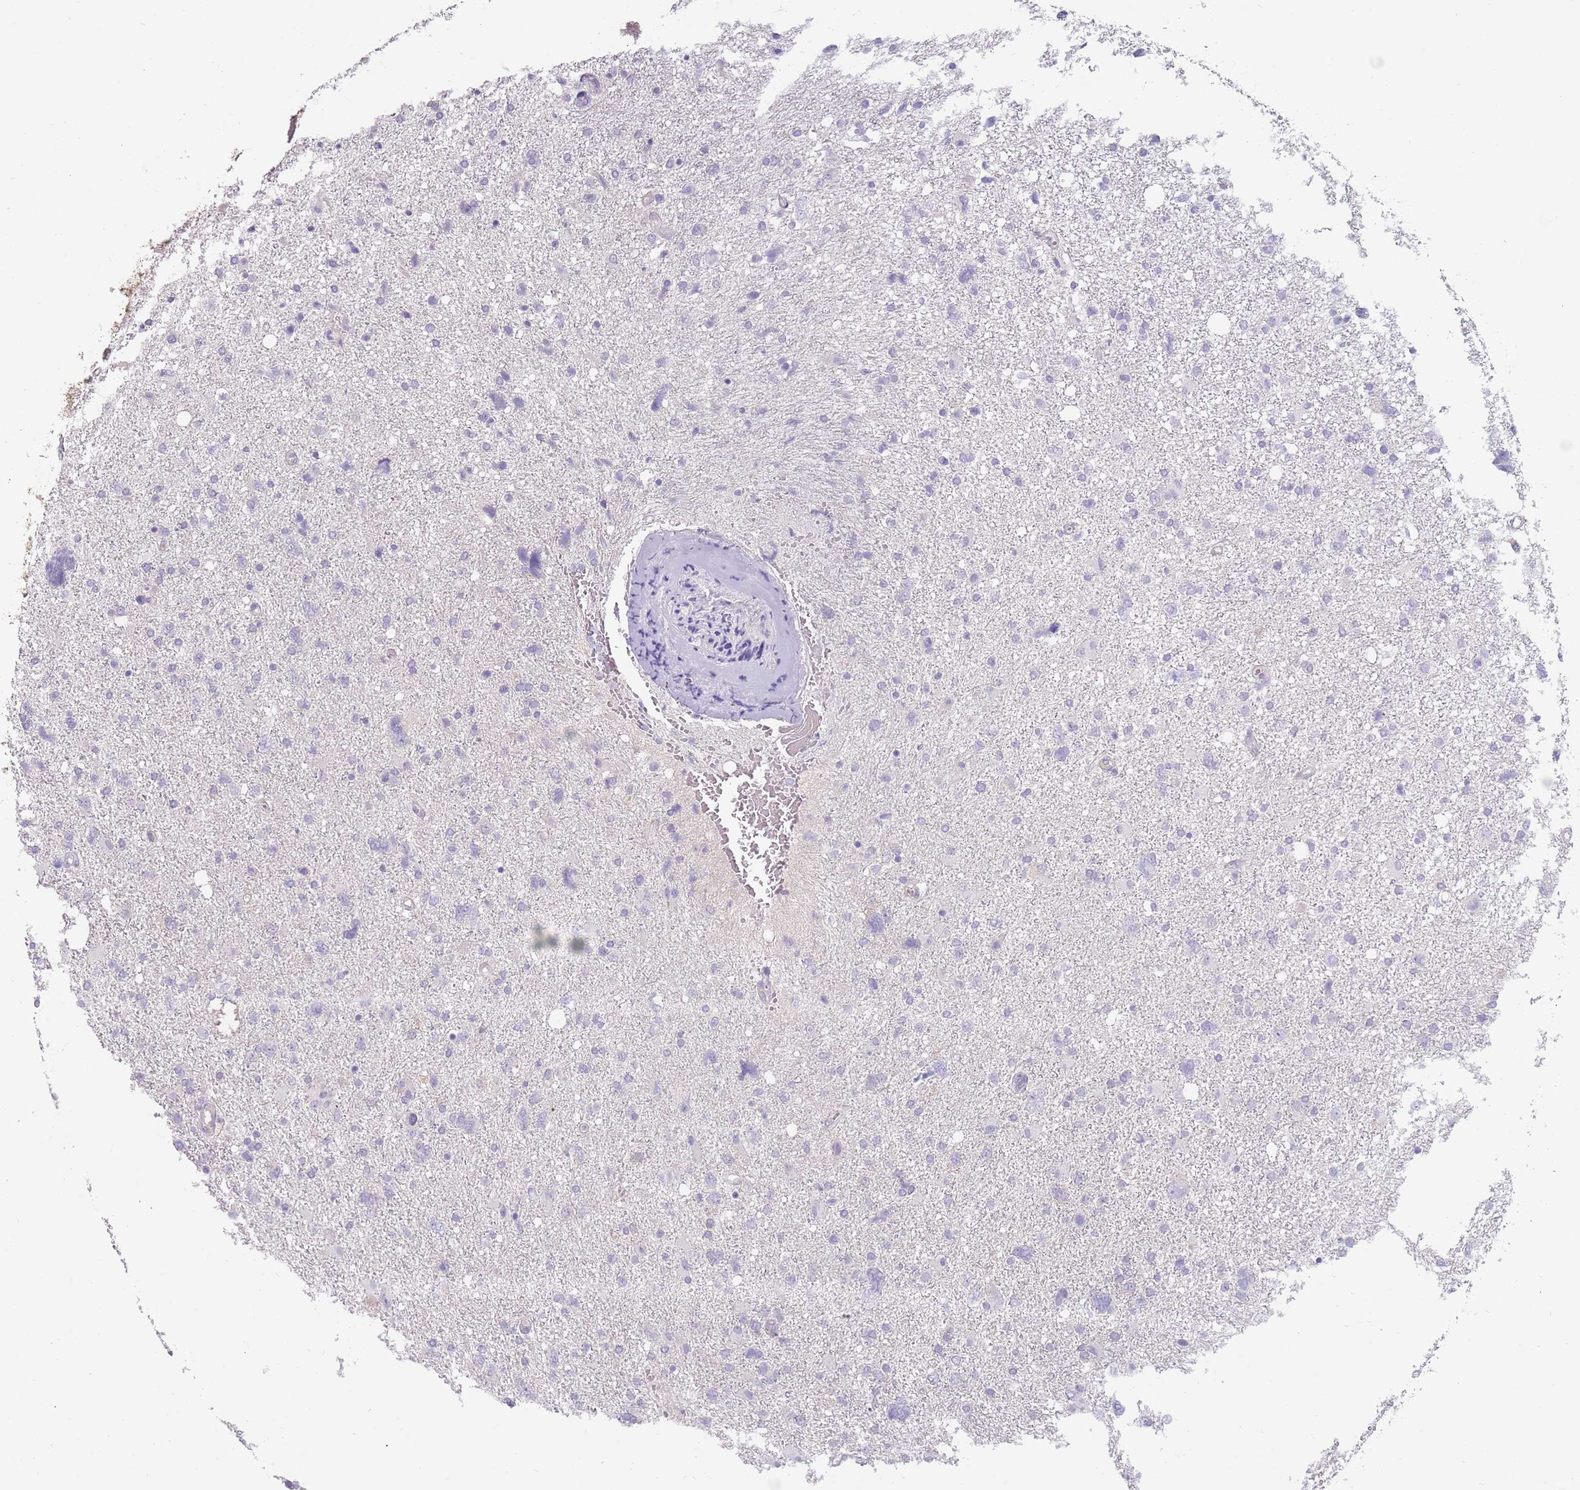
{"staining": {"intensity": "negative", "quantity": "none", "location": "none"}, "tissue": "glioma", "cell_type": "Tumor cells", "image_type": "cancer", "snomed": [{"axis": "morphology", "description": "Glioma, malignant, High grade"}, {"axis": "topography", "description": "Brain"}], "caption": "DAB immunohistochemical staining of glioma reveals no significant positivity in tumor cells. The staining is performed using DAB (3,3'-diaminobenzidine) brown chromogen with nuclei counter-stained in using hematoxylin.", "gene": "DDX4", "patient": {"sex": "male", "age": 61}}